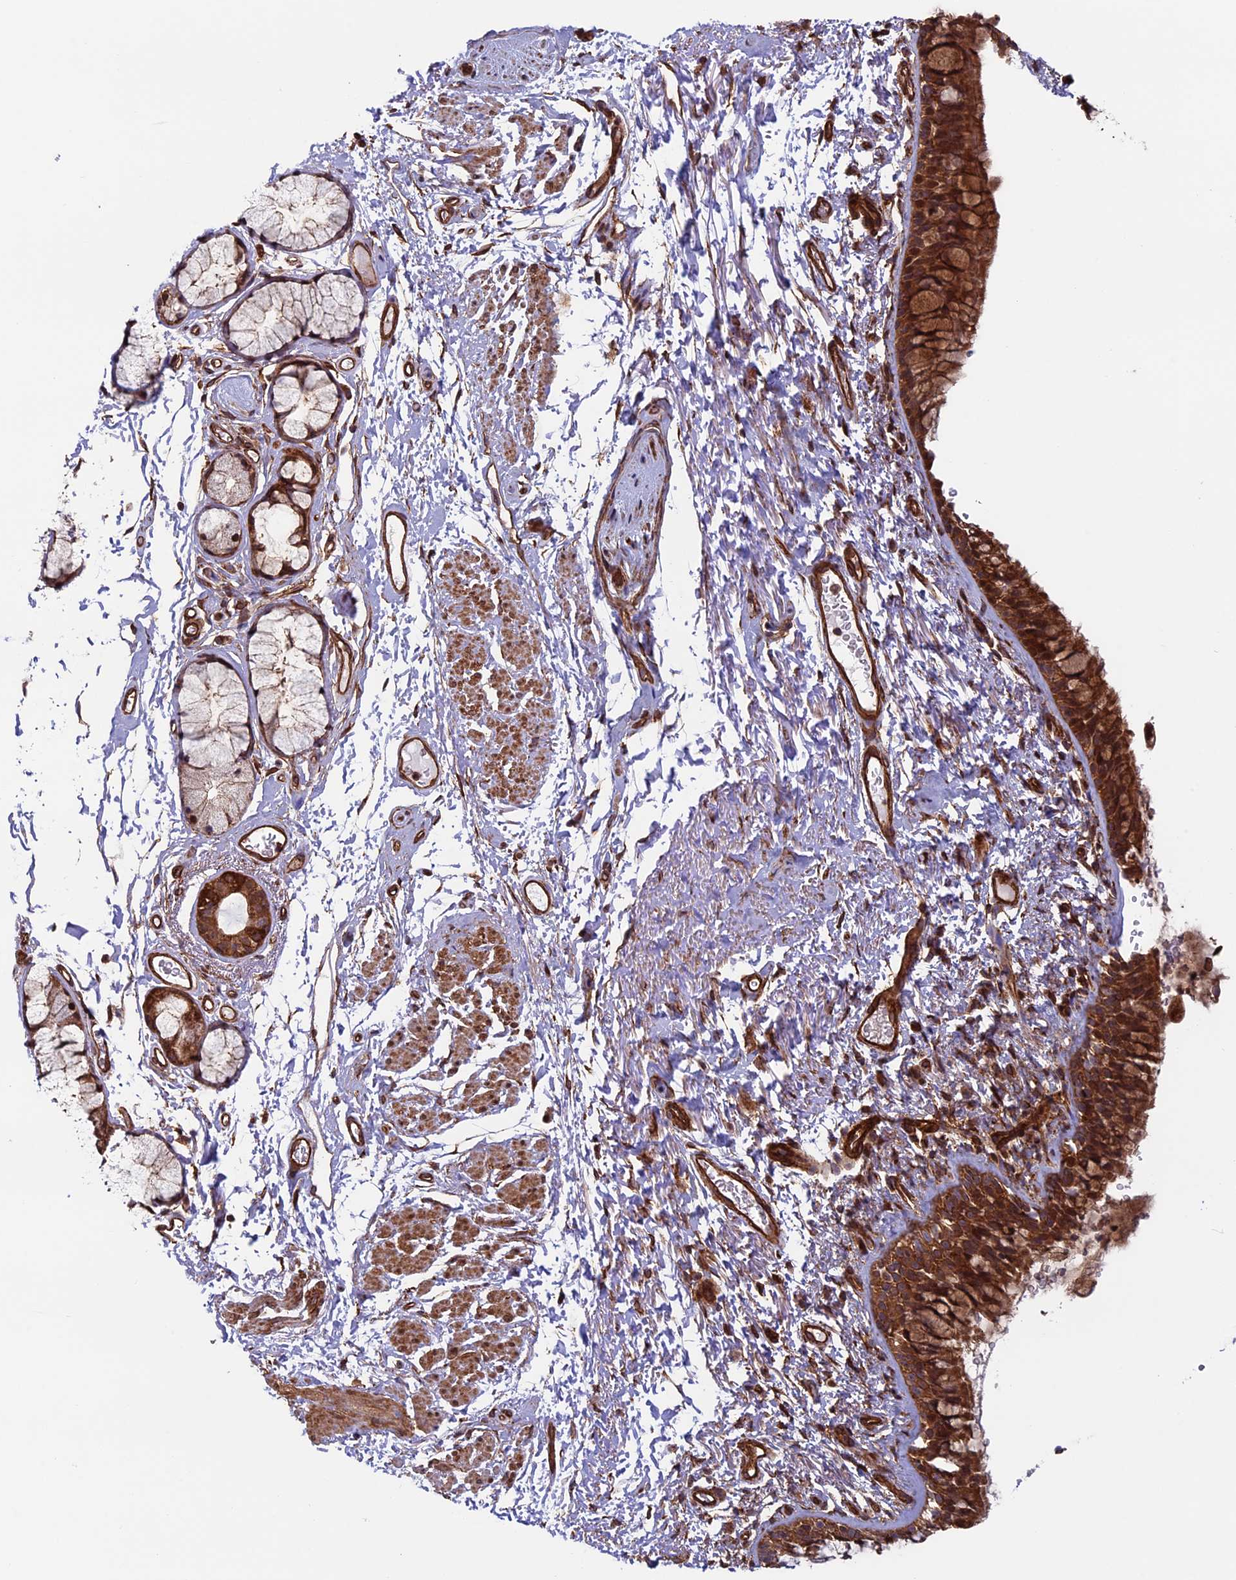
{"staining": {"intensity": "strong", "quantity": ">75%", "location": "cytoplasmic/membranous"}, "tissue": "bronchus", "cell_type": "Respiratory epithelial cells", "image_type": "normal", "snomed": [{"axis": "morphology", "description": "Normal tissue, NOS"}, {"axis": "topography", "description": "Cartilage tissue"}, {"axis": "topography", "description": "Bronchus"}], "caption": "Respiratory epithelial cells reveal high levels of strong cytoplasmic/membranous expression in about >75% of cells in benign bronchus.", "gene": "CCDC8", "patient": {"sex": "female", "age": 73}}